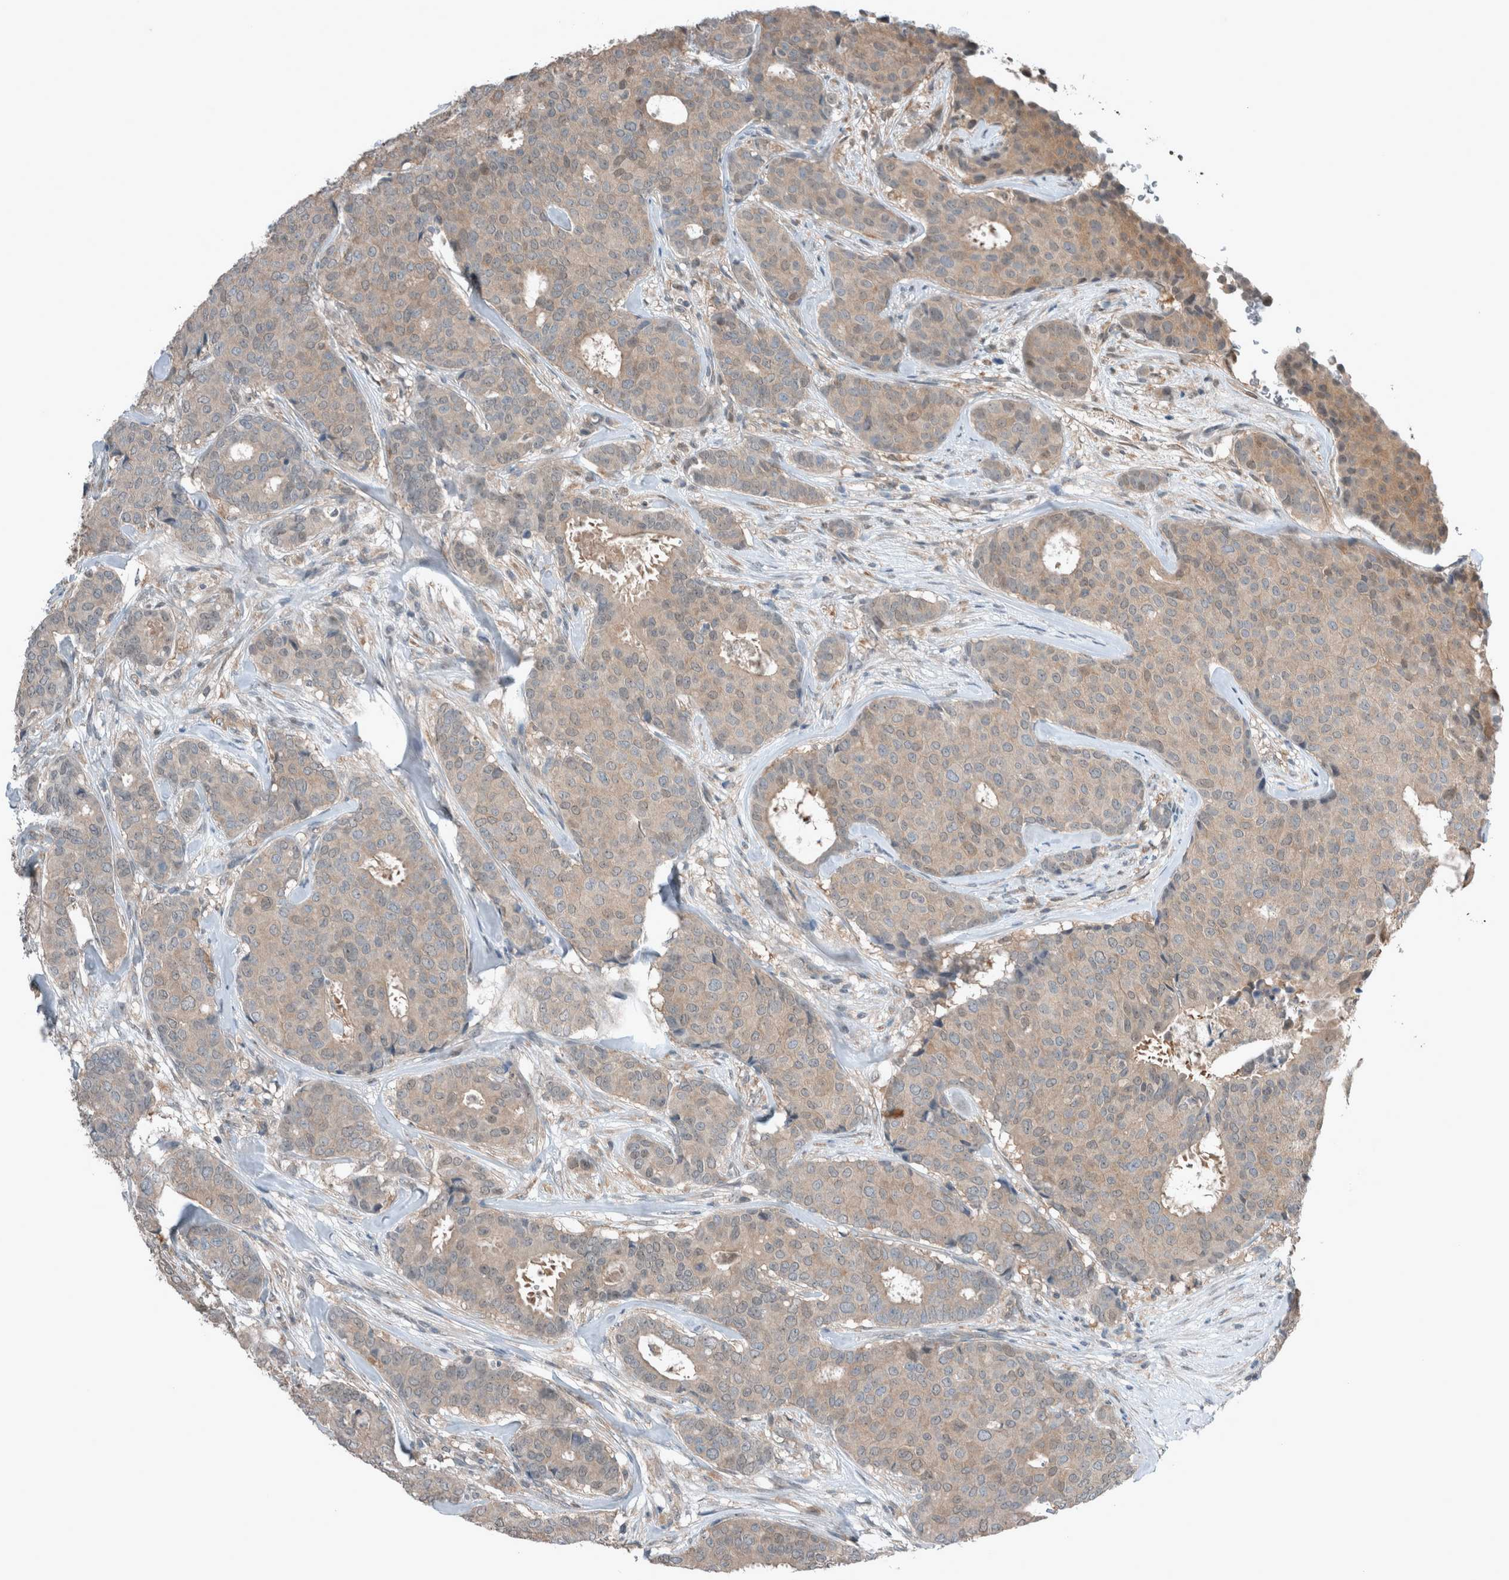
{"staining": {"intensity": "weak", "quantity": "<25%", "location": "cytoplasmic/membranous"}, "tissue": "breast cancer", "cell_type": "Tumor cells", "image_type": "cancer", "snomed": [{"axis": "morphology", "description": "Duct carcinoma"}, {"axis": "topography", "description": "Breast"}], "caption": "The micrograph exhibits no significant staining in tumor cells of breast invasive ductal carcinoma. (Immunohistochemistry, brightfield microscopy, high magnification).", "gene": "RALGDS", "patient": {"sex": "female", "age": 75}}